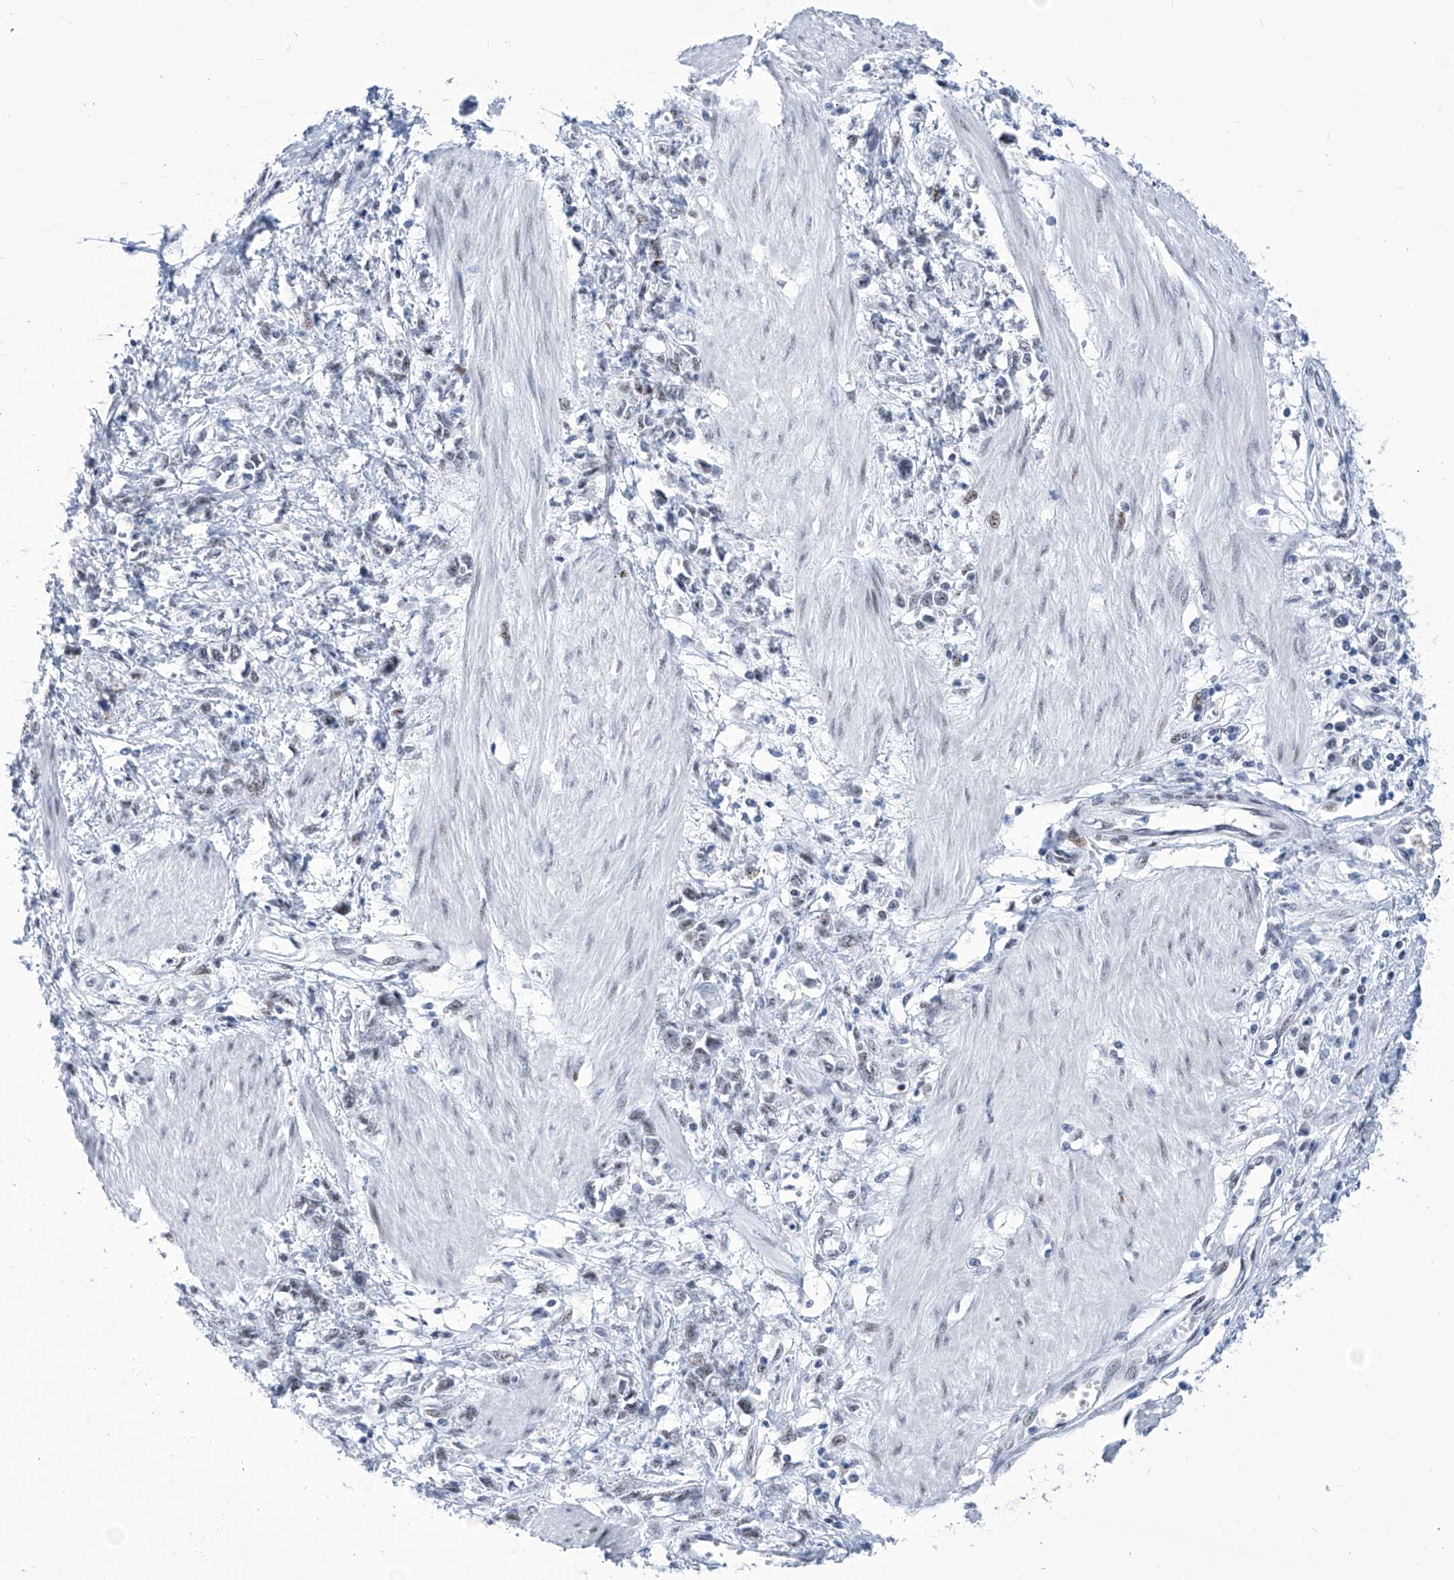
{"staining": {"intensity": "weak", "quantity": "<25%", "location": "nuclear"}, "tissue": "stomach cancer", "cell_type": "Tumor cells", "image_type": "cancer", "snomed": [{"axis": "morphology", "description": "Adenocarcinoma, NOS"}, {"axis": "topography", "description": "Stomach"}], "caption": "Photomicrograph shows no significant protein staining in tumor cells of adenocarcinoma (stomach).", "gene": "SART1", "patient": {"sex": "female", "age": 76}}